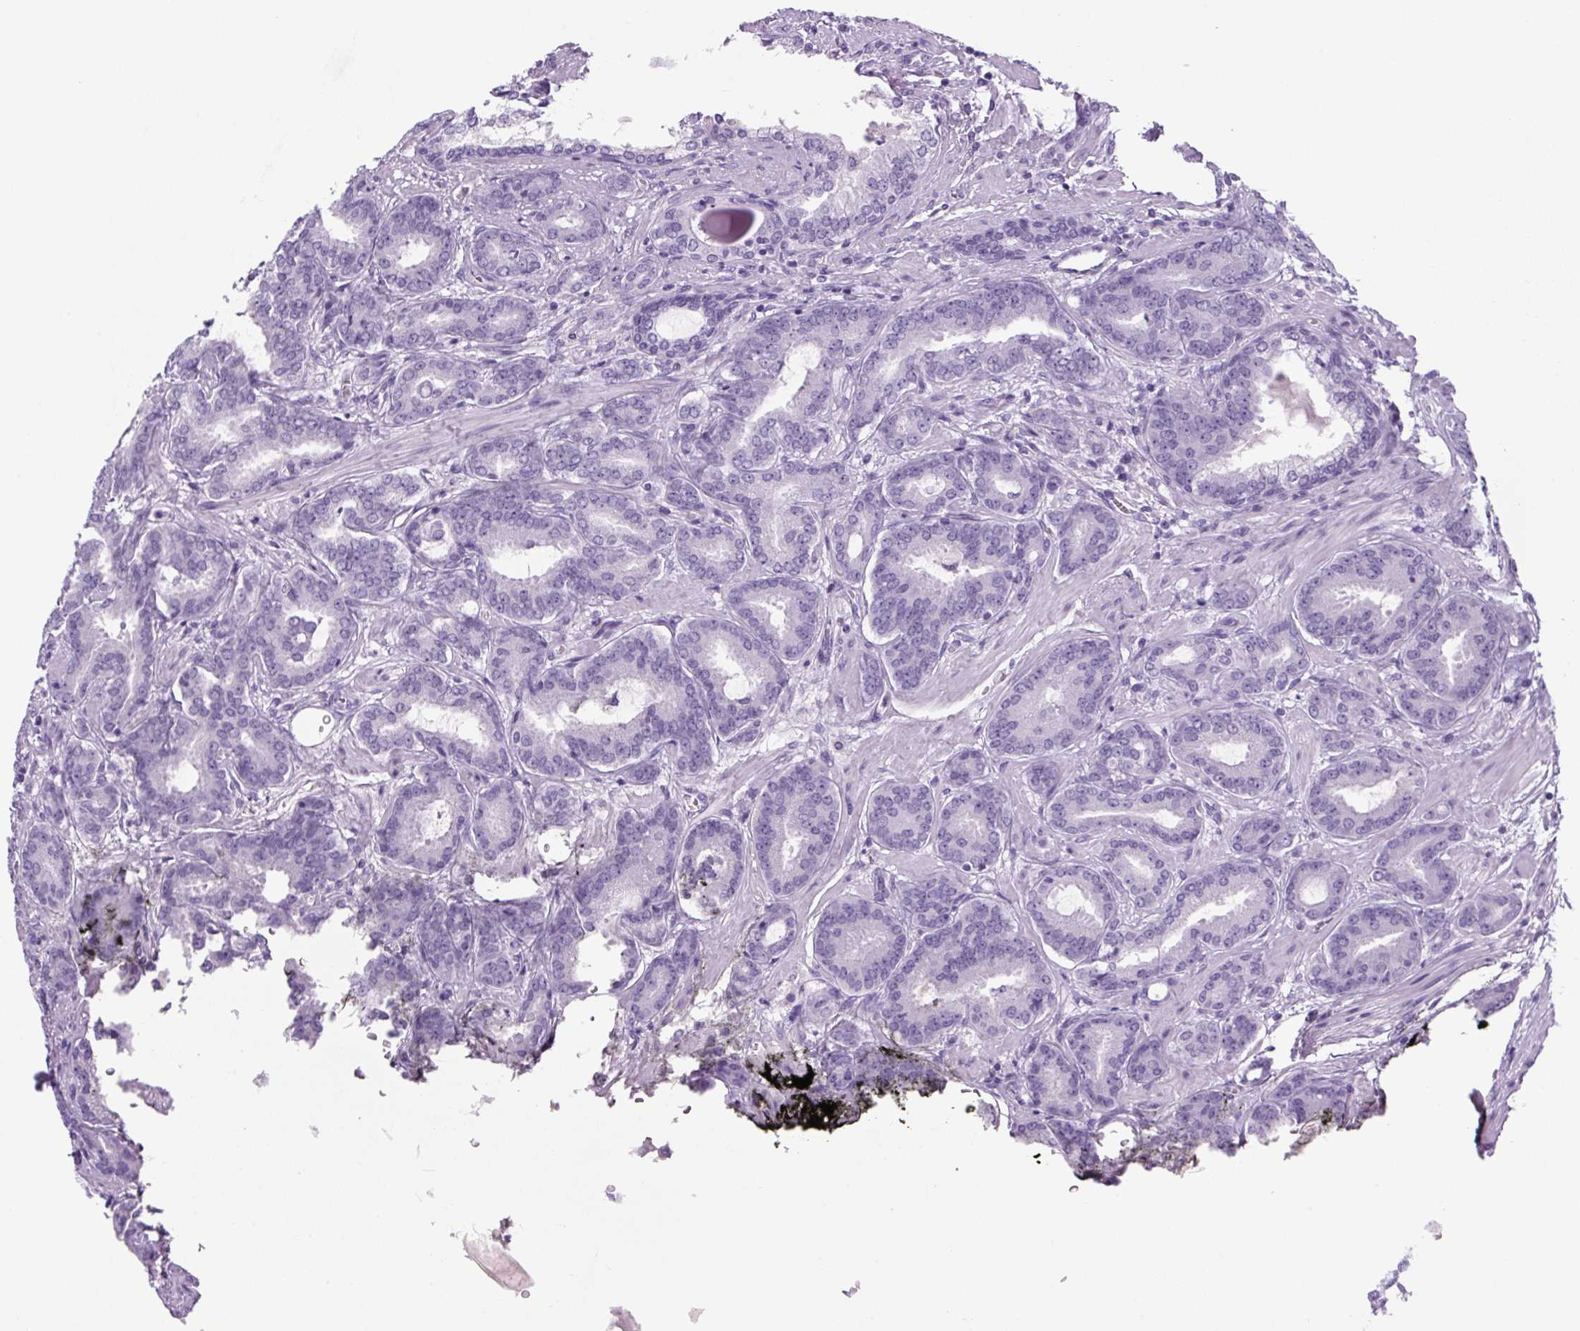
{"staining": {"intensity": "negative", "quantity": "none", "location": "none"}, "tissue": "prostate cancer", "cell_type": "Tumor cells", "image_type": "cancer", "snomed": [{"axis": "morphology", "description": "Adenocarcinoma, Low grade"}, {"axis": "topography", "description": "Prostate and seminal vesicle, NOS"}], "caption": "Immunohistochemical staining of human prostate cancer (low-grade adenocarcinoma) shows no significant expression in tumor cells. Brightfield microscopy of IHC stained with DAB (3,3'-diaminobenzidine) (brown) and hematoxylin (blue), captured at high magnification.", "gene": "PRRT1", "patient": {"sex": "male", "age": 61}}